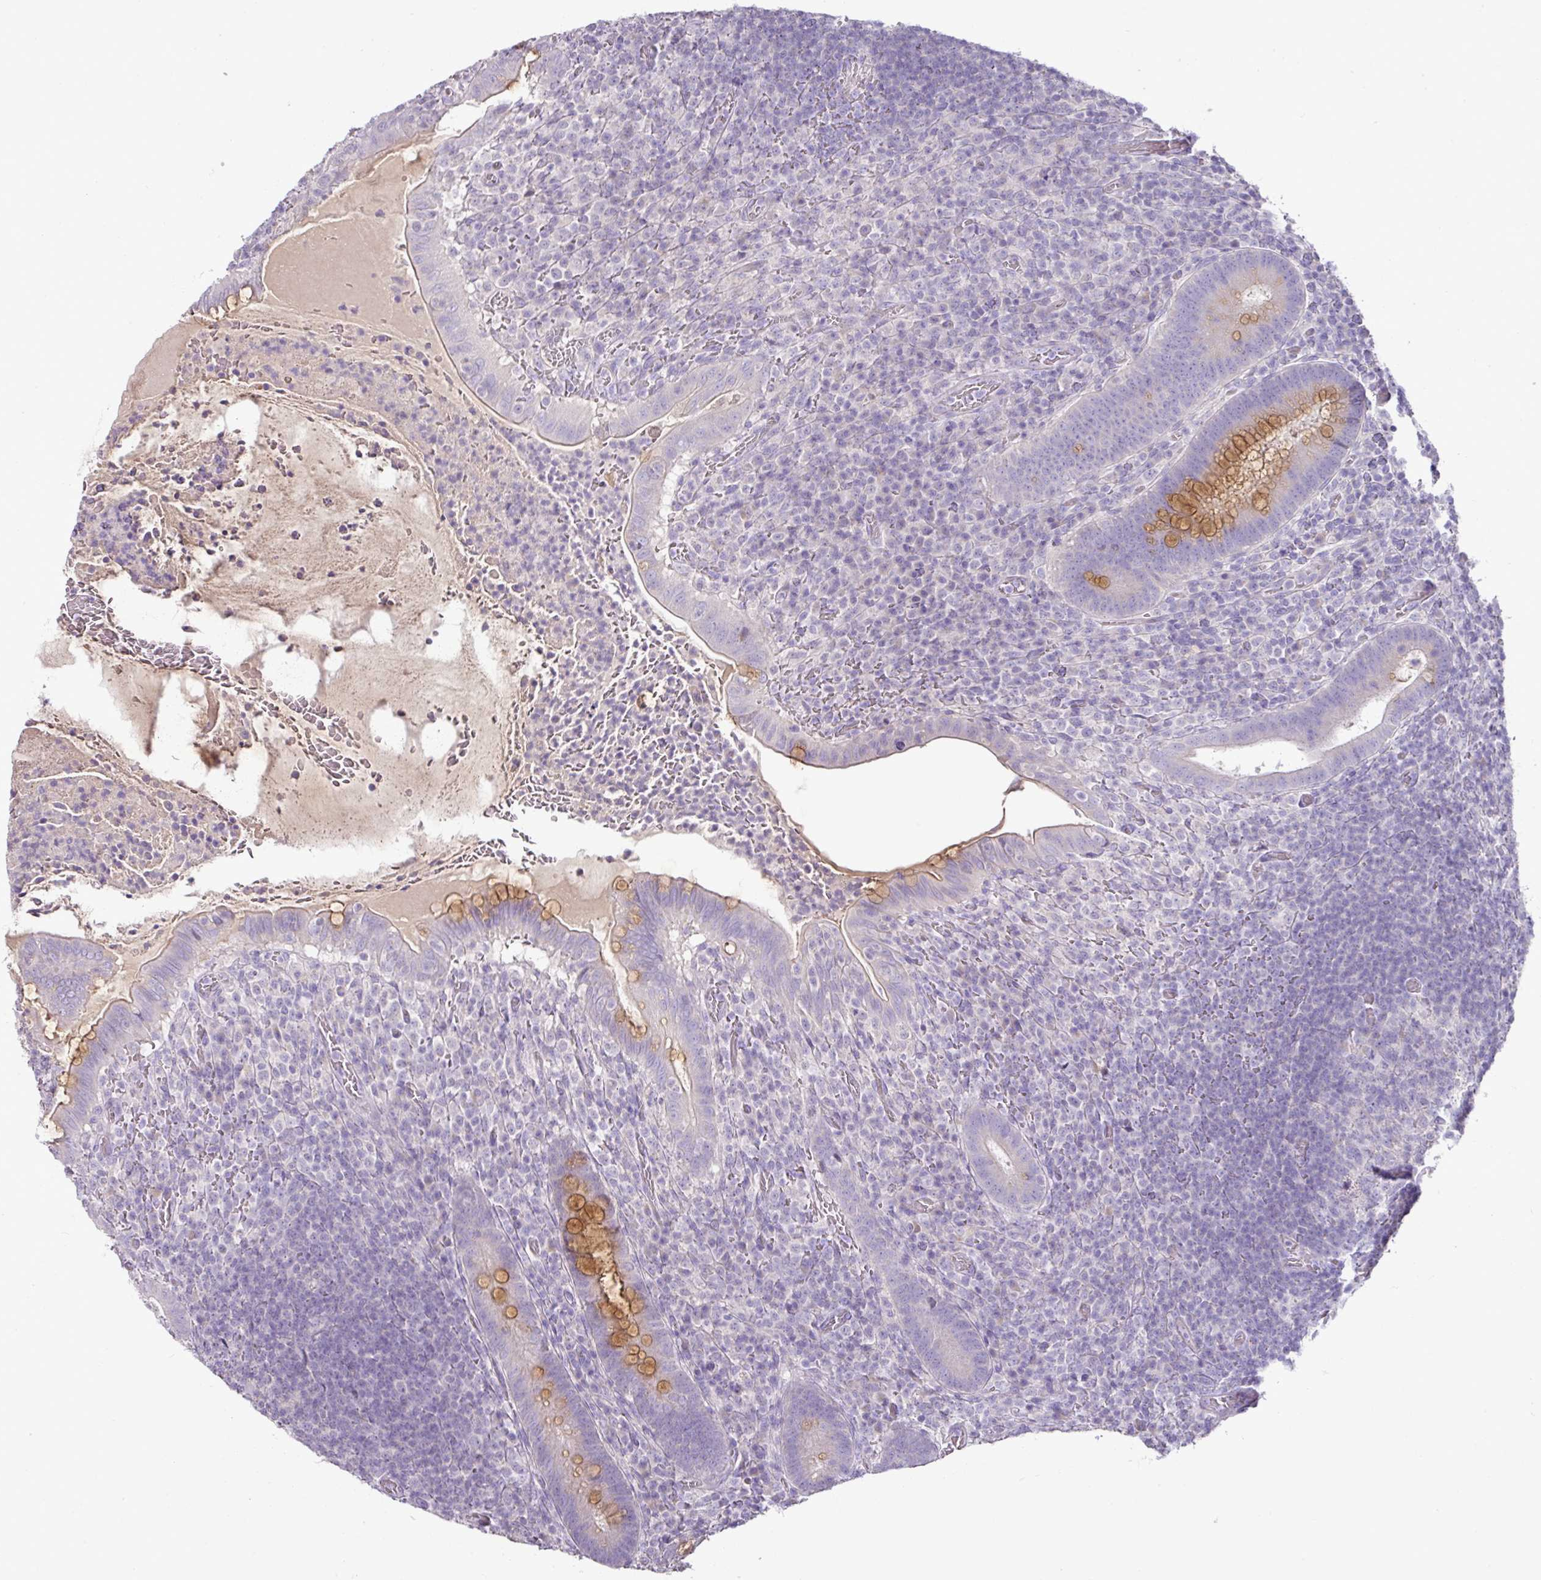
{"staining": {"intensity": "strong", "quantity": "25%-75%", "location": "cytoplasmic/membranous"}, "tissue": "appendix", "cell_type": "Glandular cells", "image_type": "normal", "snomed": [{"axis": "morphology", "description": "Normal tissue, NOS"}, {"axis": "topography", "description": "Appendix"}], "caption": "IHC (DAB (3,3'-diaminobenzidine)) staining of benign appendix displays strong cytoplasmic/membranous protein positivity in approximately 25%-75% of glandular cells.", "gene": "BRINP2", "patient": {"sex": "female", "age": 43}}